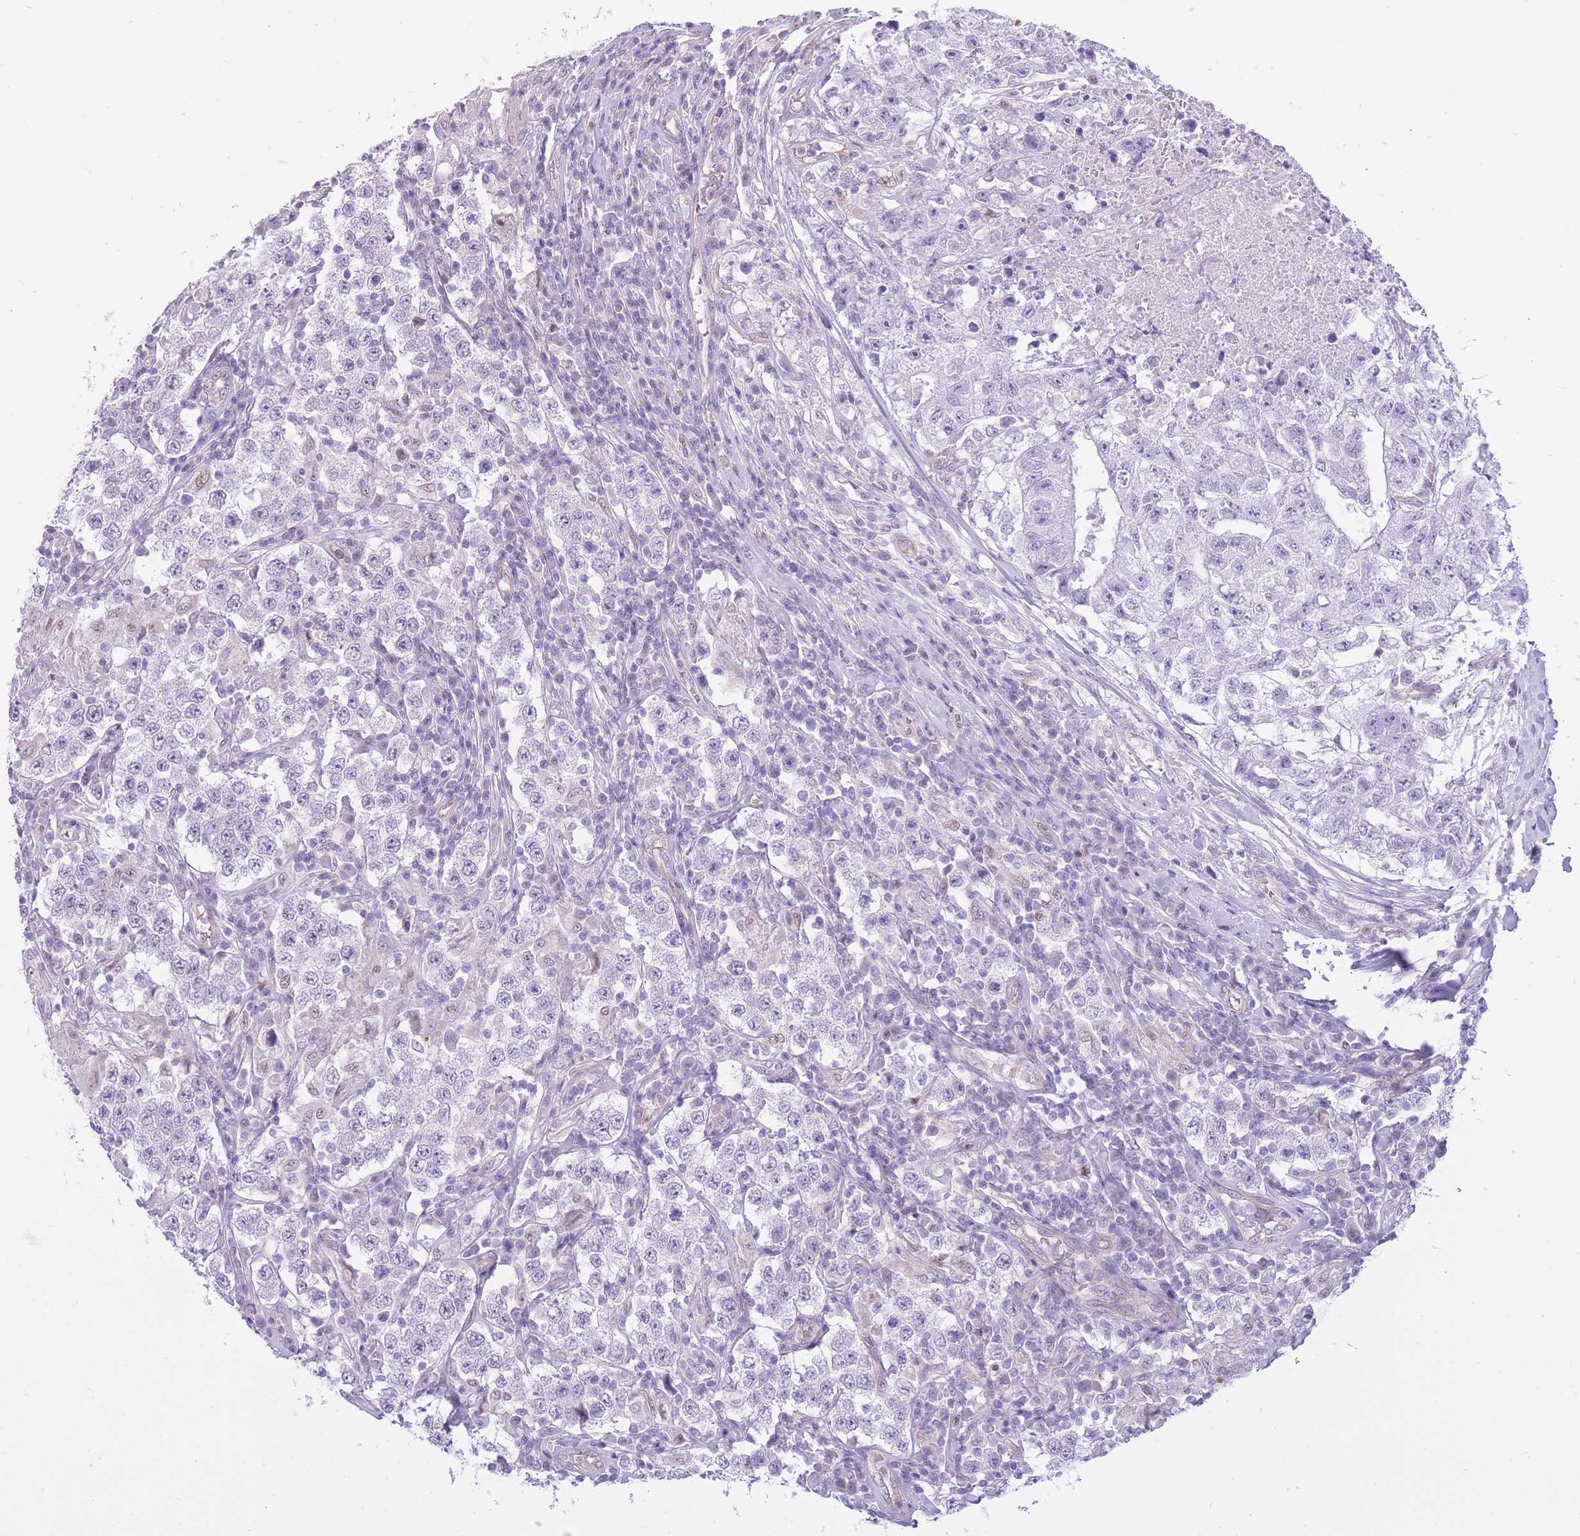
{"staining": {"intensity": "negative", "quantity": "none", "location": "none"}, "tissue": "testis cancer", "cell_type": "Tumor cells", "image_type": "cancer", "snomed": [{"axis": "morphology", "description": "Seminoma, NOS"}, {"axis": "morphology", "description": "Carcinoma, Embryonal, NOS"}, {"axis": "topography", "description": "Testis"}], "caption": "A high-resolution photomicrograph shows IHC staining of testis seminoma, which displays no significant expression in tumor cells.", "gene": "MEIOSIN", "patient": {"sex": "male", "age": 41}}